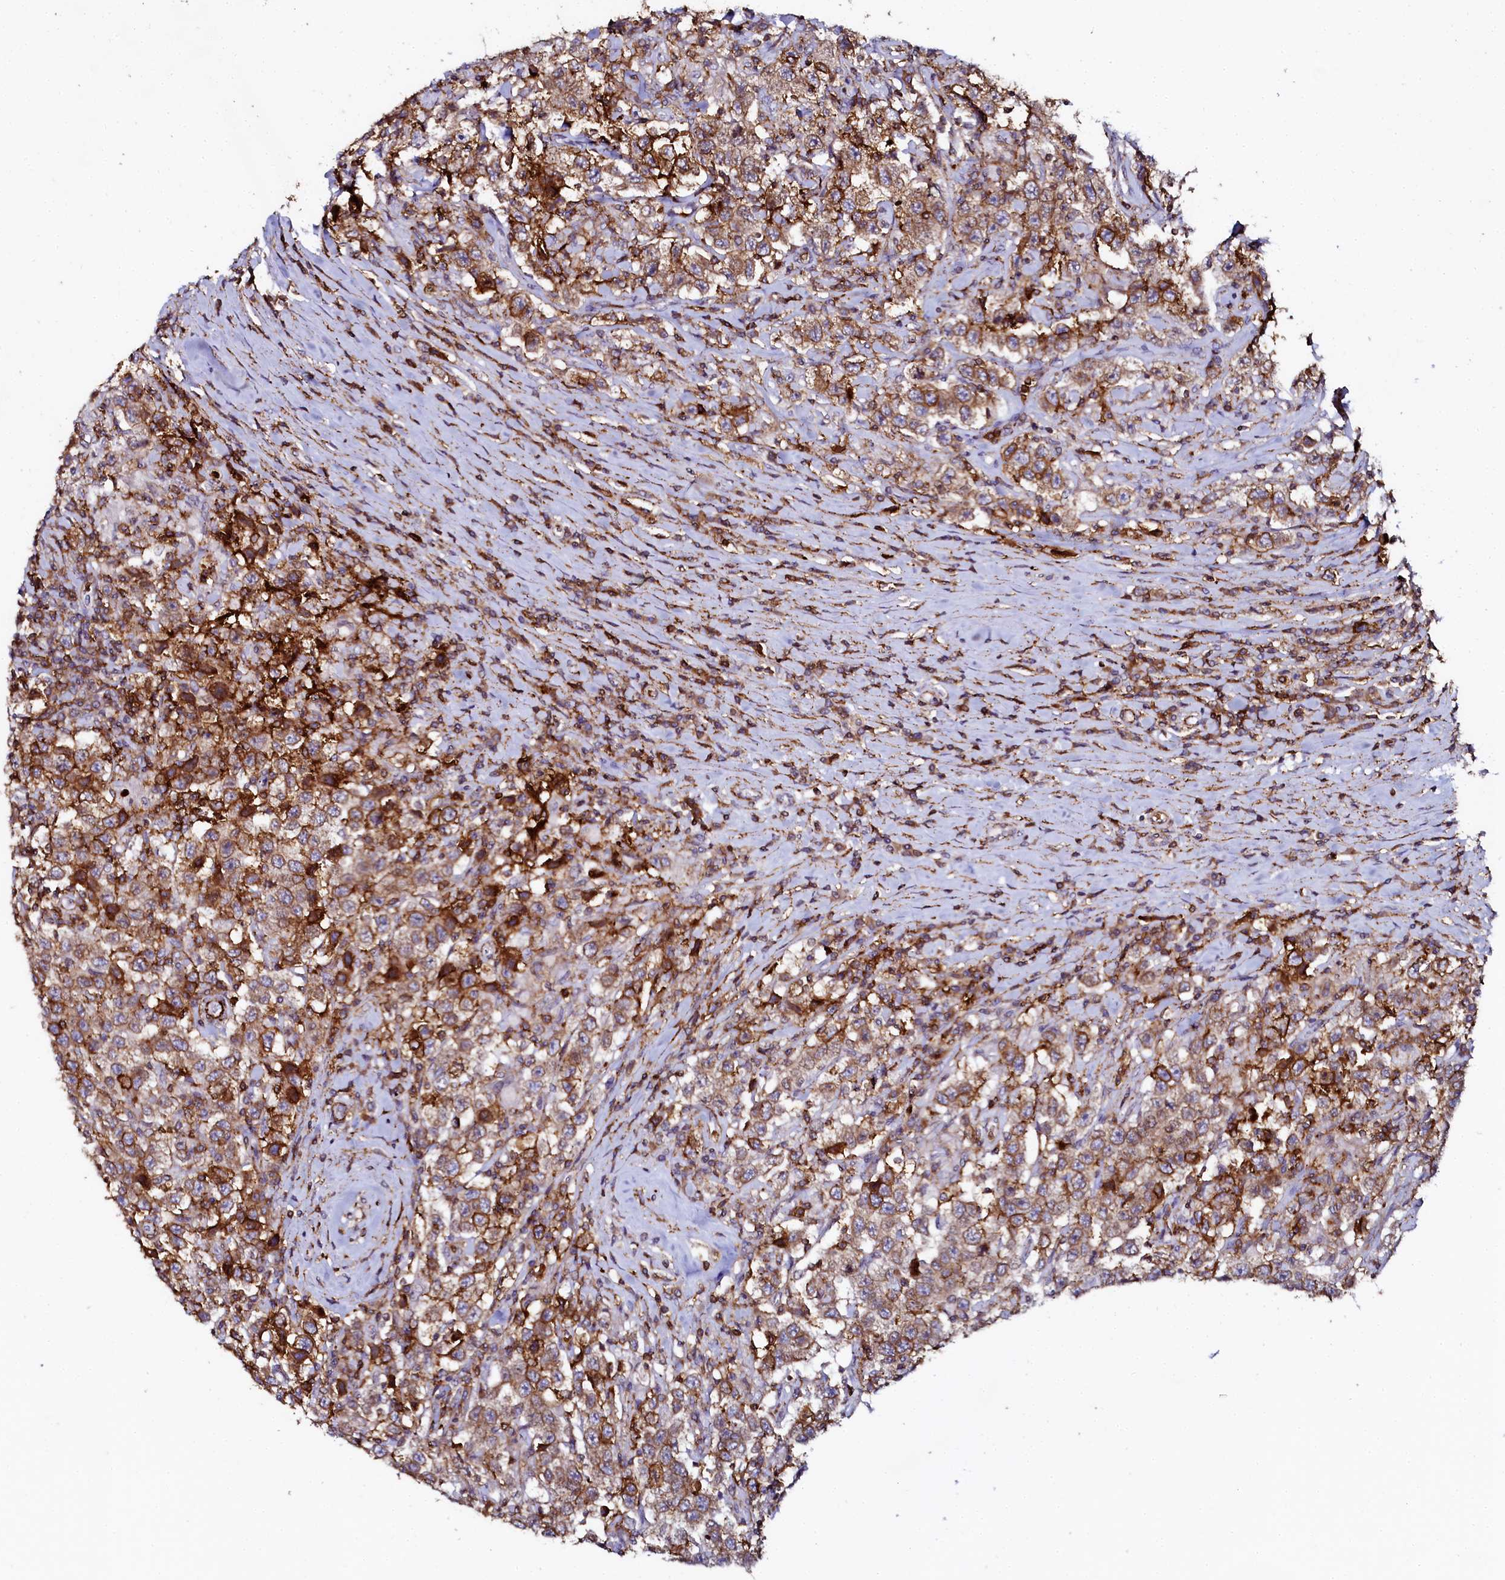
{"staining": {"intensity": "moderate", "quantity": ">75%", "location": "cytoplasmic/membranous"}, "tissue": "testis cancer", "cell_type": "Tumor cells", "image_type": "cancer", "snomed": [{"axis": "morphology", "description": "Seminoma, NOS"}, {"axis": "topography", "description": "Testis"}], "caption": "Human testis cancer stained with a protein marker exhibits moderate staining in tumor cells.", "gene": "AAAS", "patient": {"sex": "male", "age": 41}}